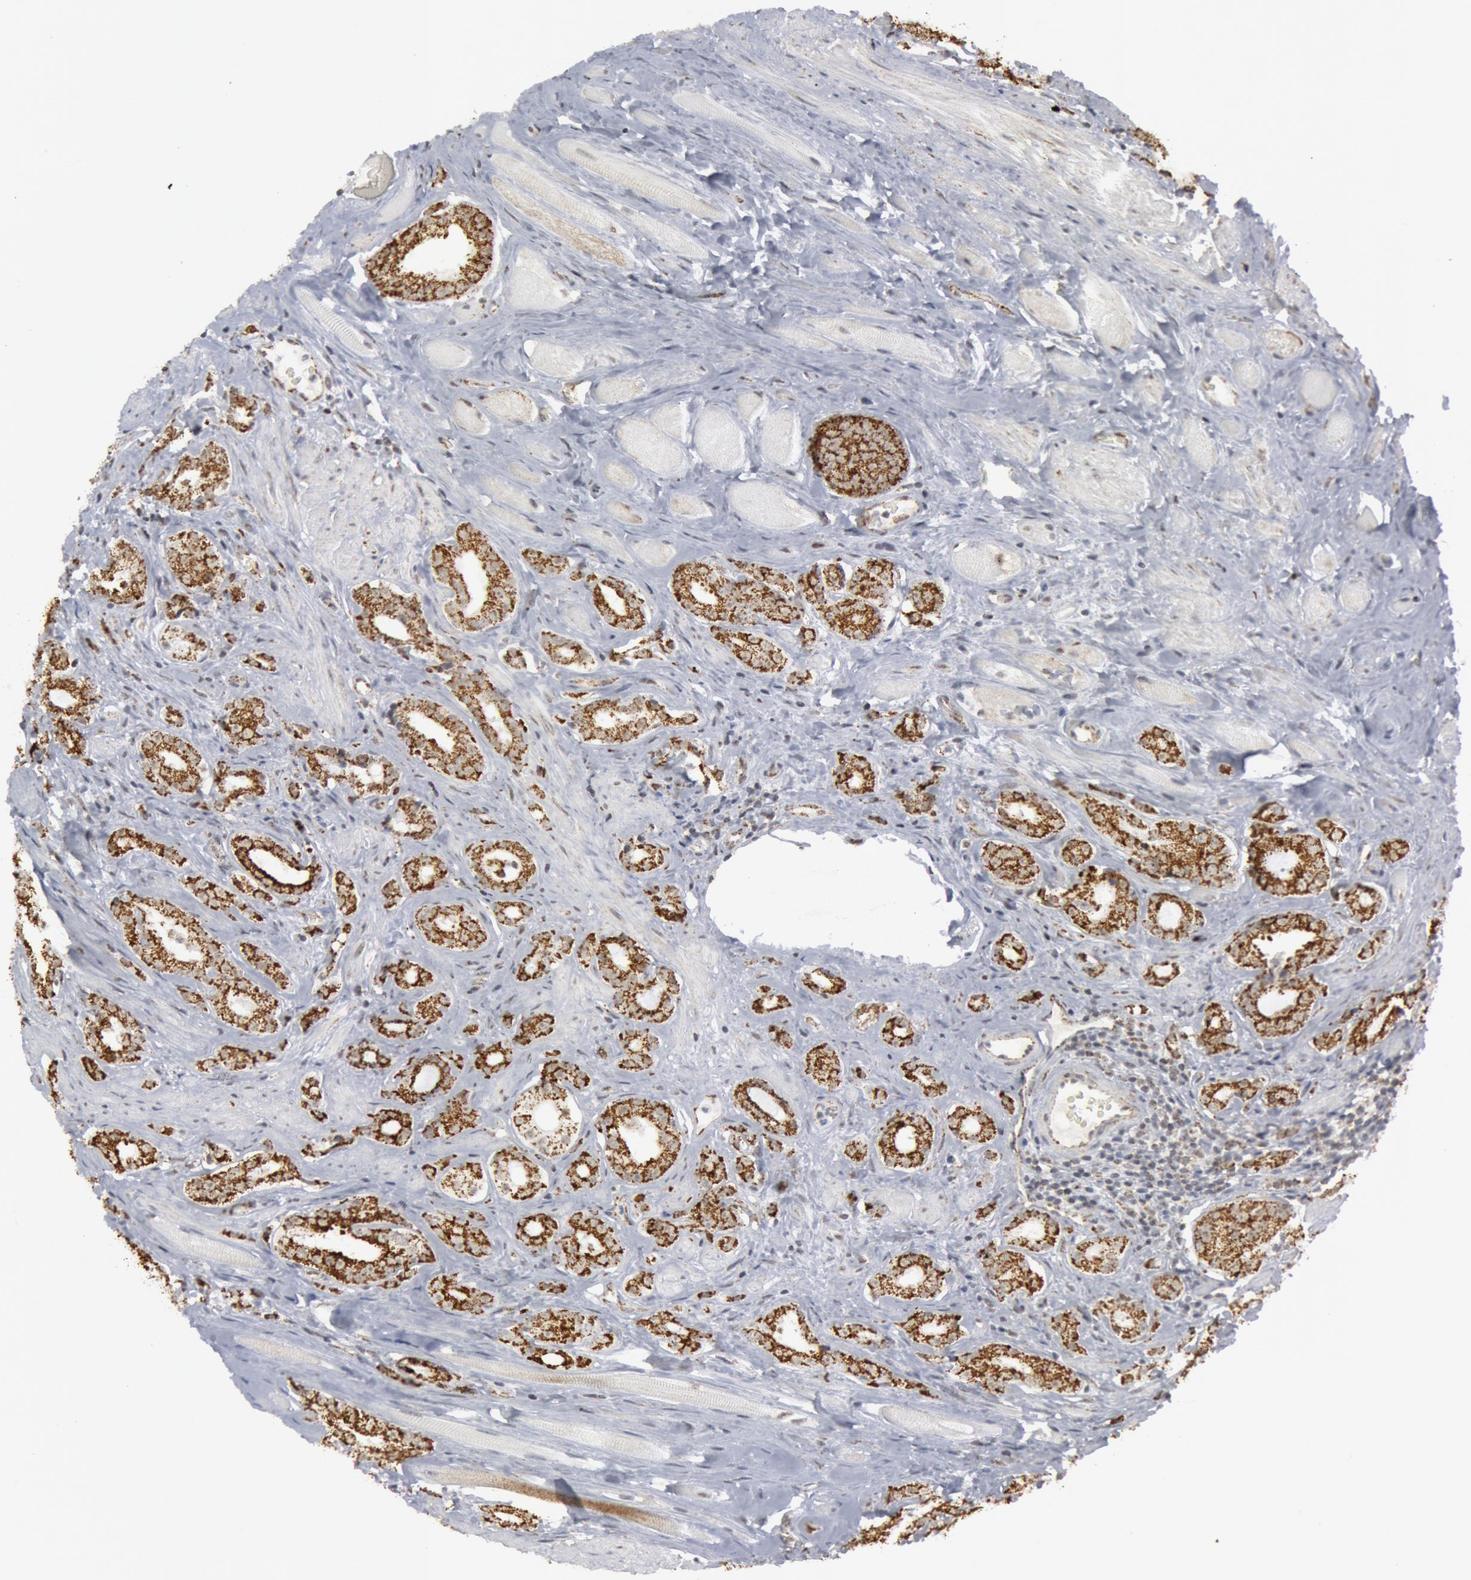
{"staining": {"intensity": "moderate", "quantity": ">75%", "location": "cytoplasmic/membranous"}, "tissue": "prostate cancer", "cell_type": "Tumor cells", "image_type": "cancer", "snomed": [{"axis": "morphology", "description": "Adenocarcinoma, Medium grade"}, {"axis": "topography", "description": "Prostate"}], "caption": "Moderate cytoplasmic/membranous positivity for a protein is seen in about >75% of tumor cells of prostate medium-grade adenocarcinoma using immunohistochemistry (IHC).", "gene": "CASP9", "patient": {"sex": "male", "age": 53}}